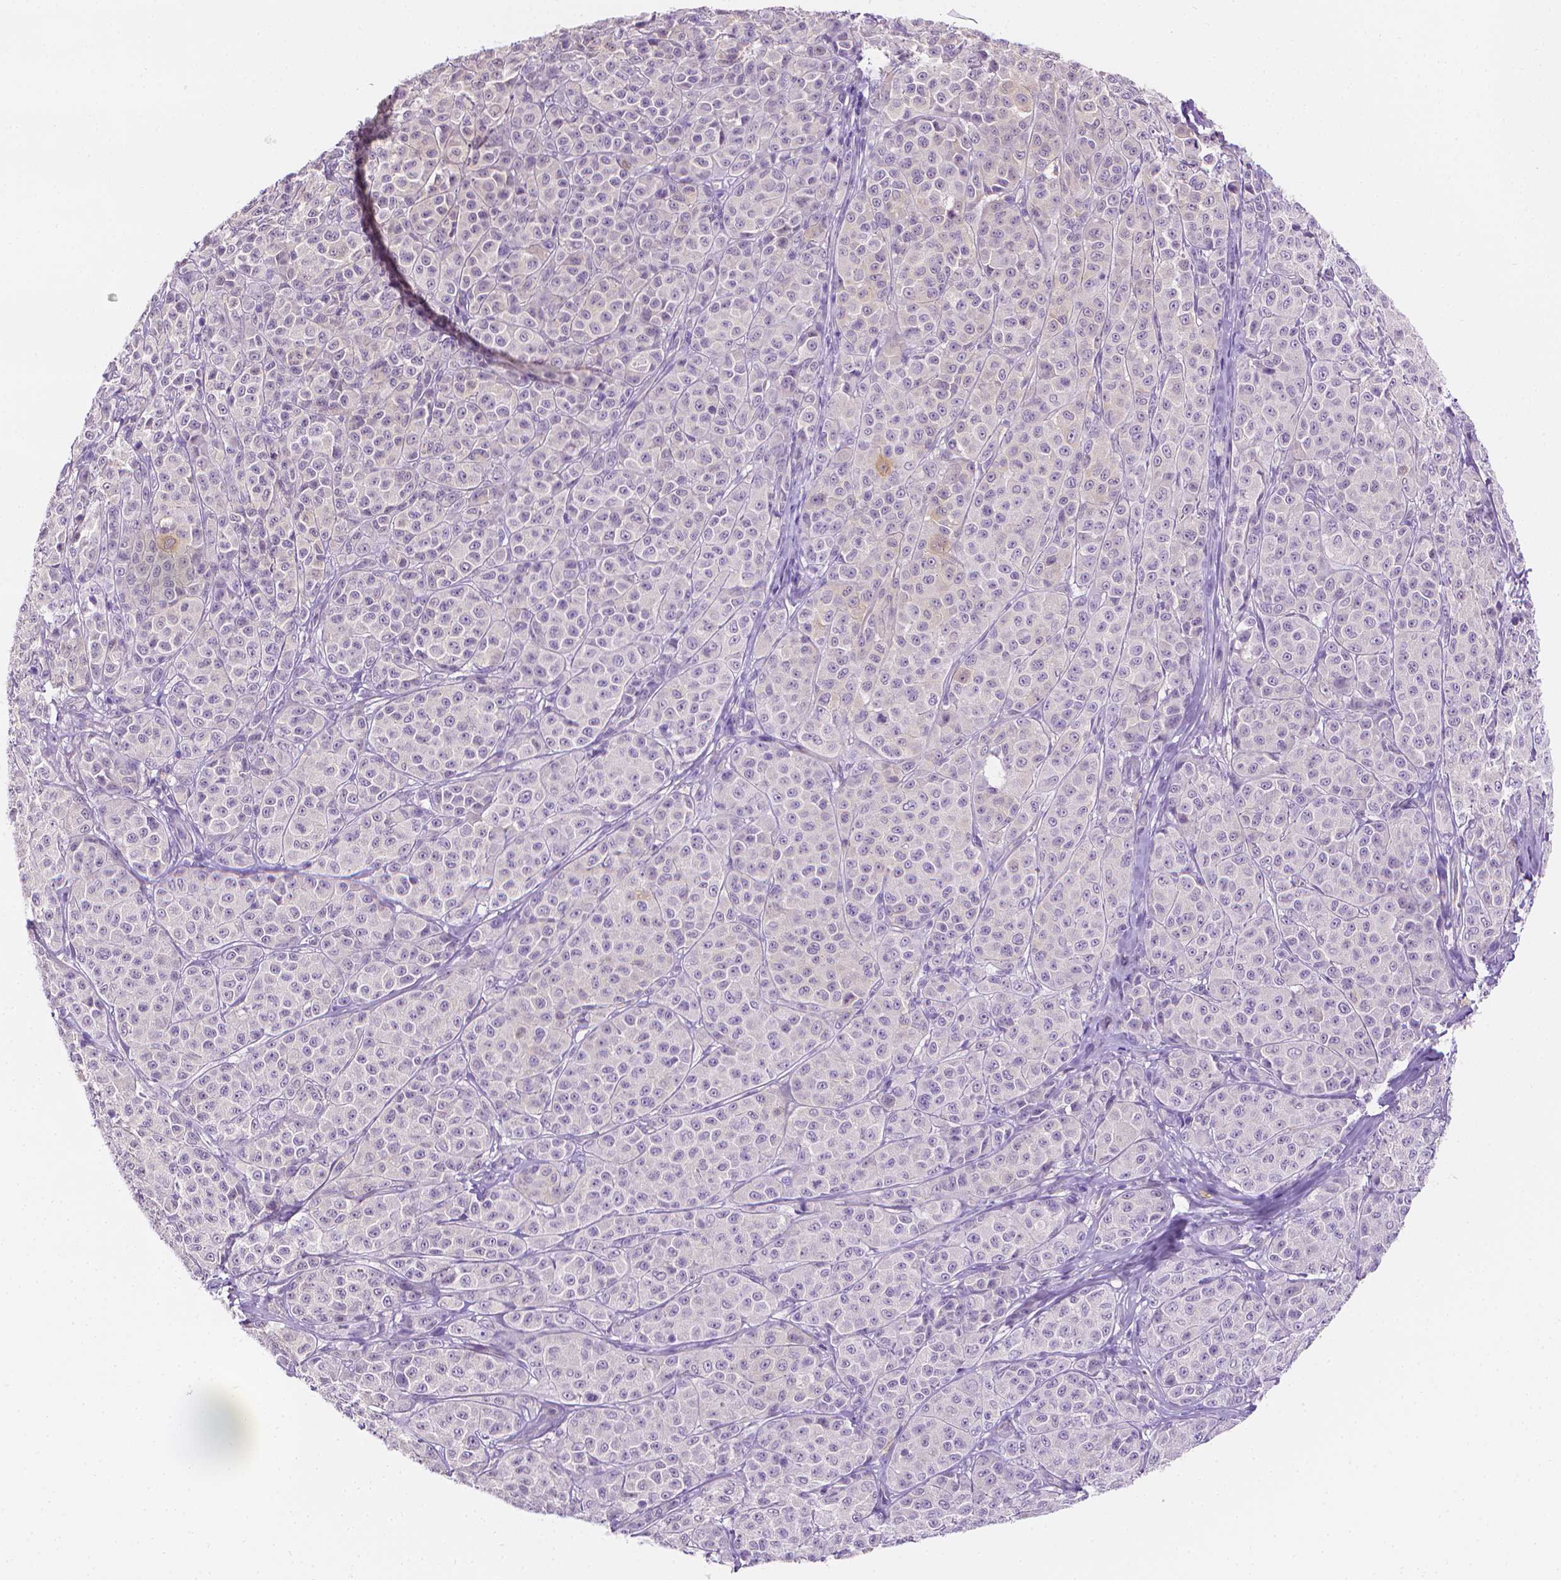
{"staining": {"intensity": "negative", "quantity": "none", "location": "none"}, "tissue": "melanoma", "cell_type": "Tumor cells", "image_type": "cancer", "snomed": [{"axis": "morphology", "description": "Malignant melanoma, NOS"}, {"axis": "topography", "description": "Skin"}], "caption": "Tumor cells show no significant protein positivity in malignant melanoma.", "gene": "FASN", "patient": {"sex": "male", "age": 89}}